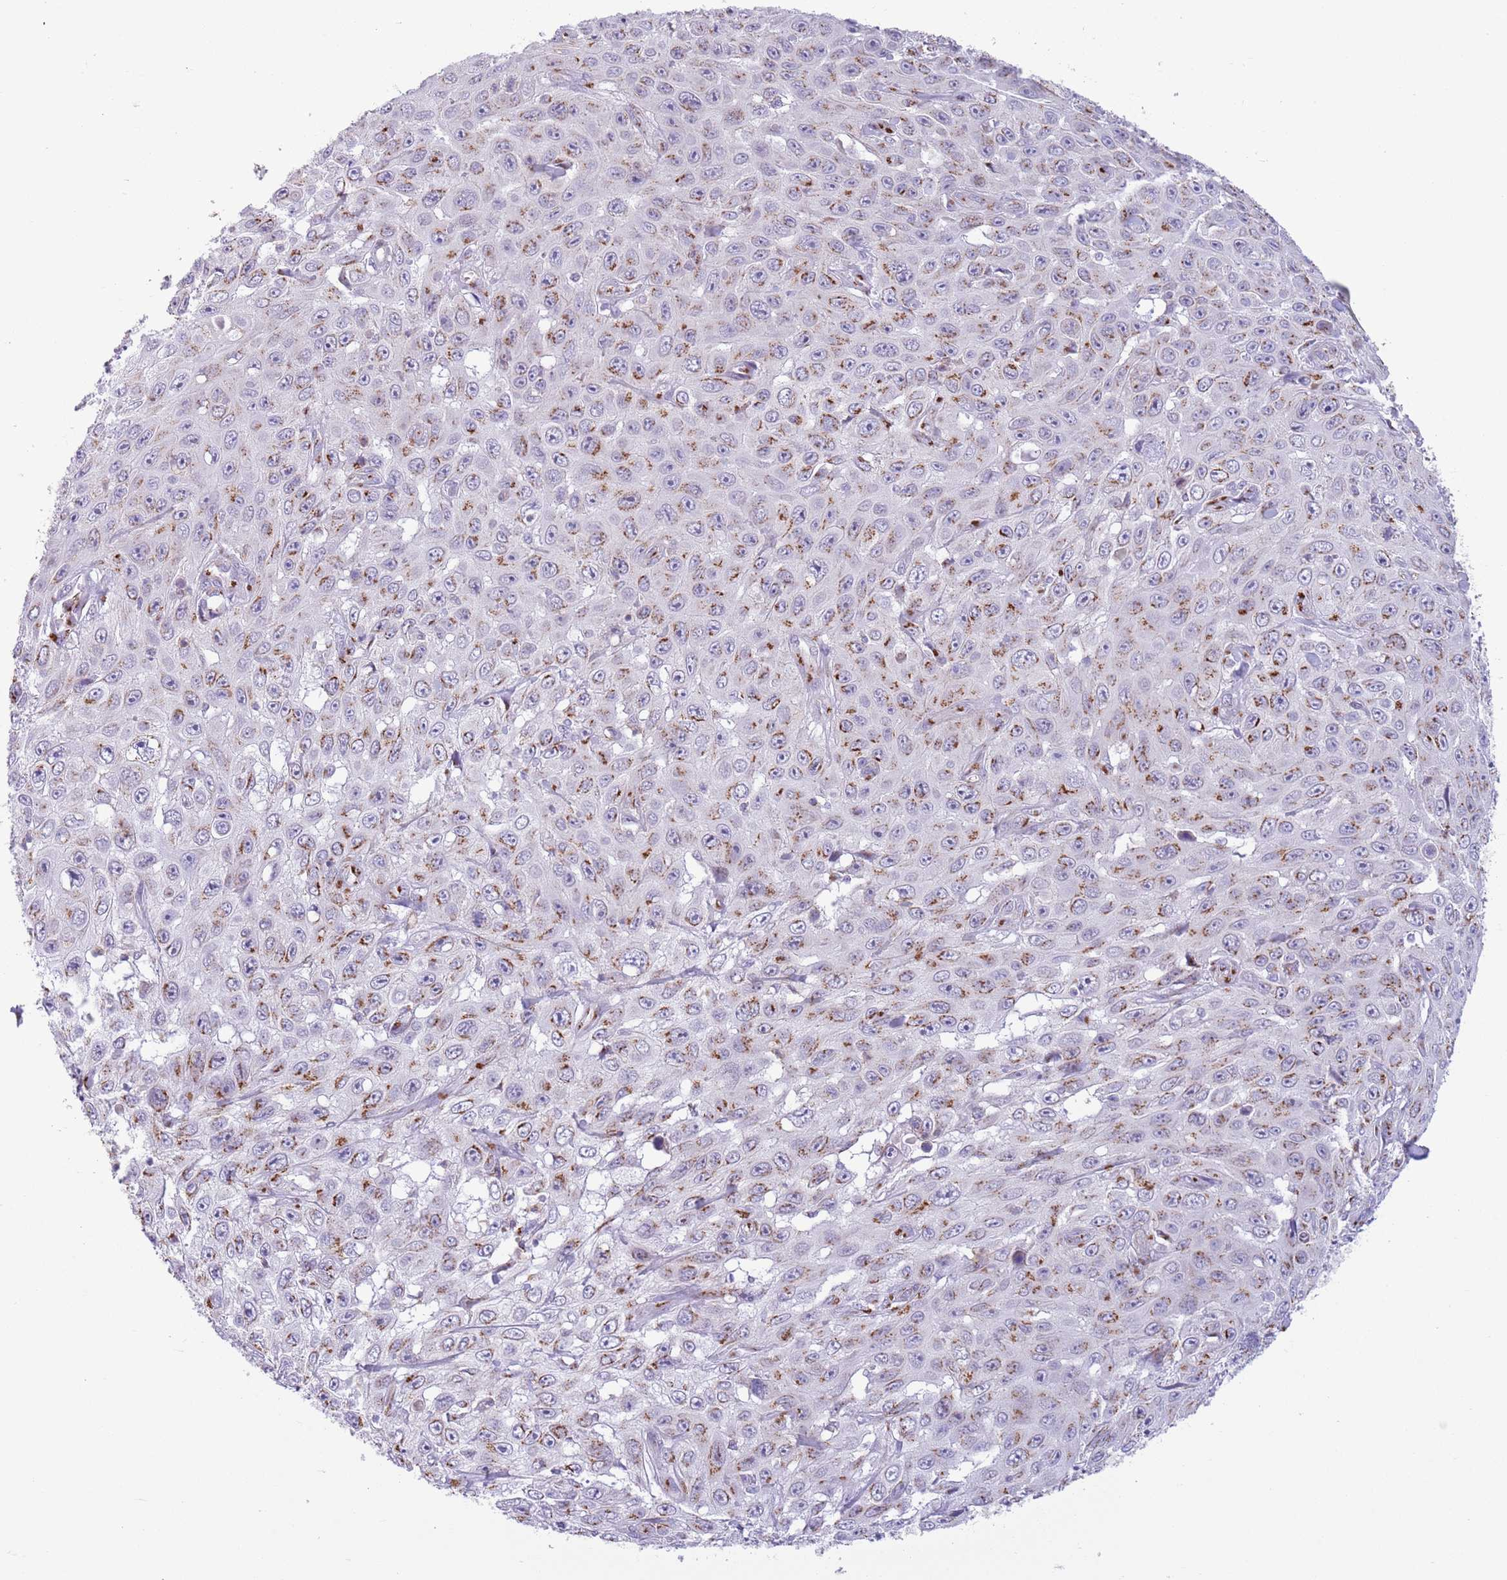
{"staining": {"intensity": "strong", "quantity": ">75%", "location": "cytoplasmic/membranous"}, "tissue": "skin cancer", "cell_type": "Tumor cells", "image_type": "cancer", "snomed": [{"axis": "morphology", "description": "Squamous cell carcinoma, NOS"}, {"axis": "topography", "description": "Skin"}], "caption": "DAB immunohistochemical staining of skin cancer exhibits strong cytoplasmic/membranous protein expression in about >75% of tumor cells.", "gene": "C20orf96", "patient": {"sex": "male", "age": 82}}